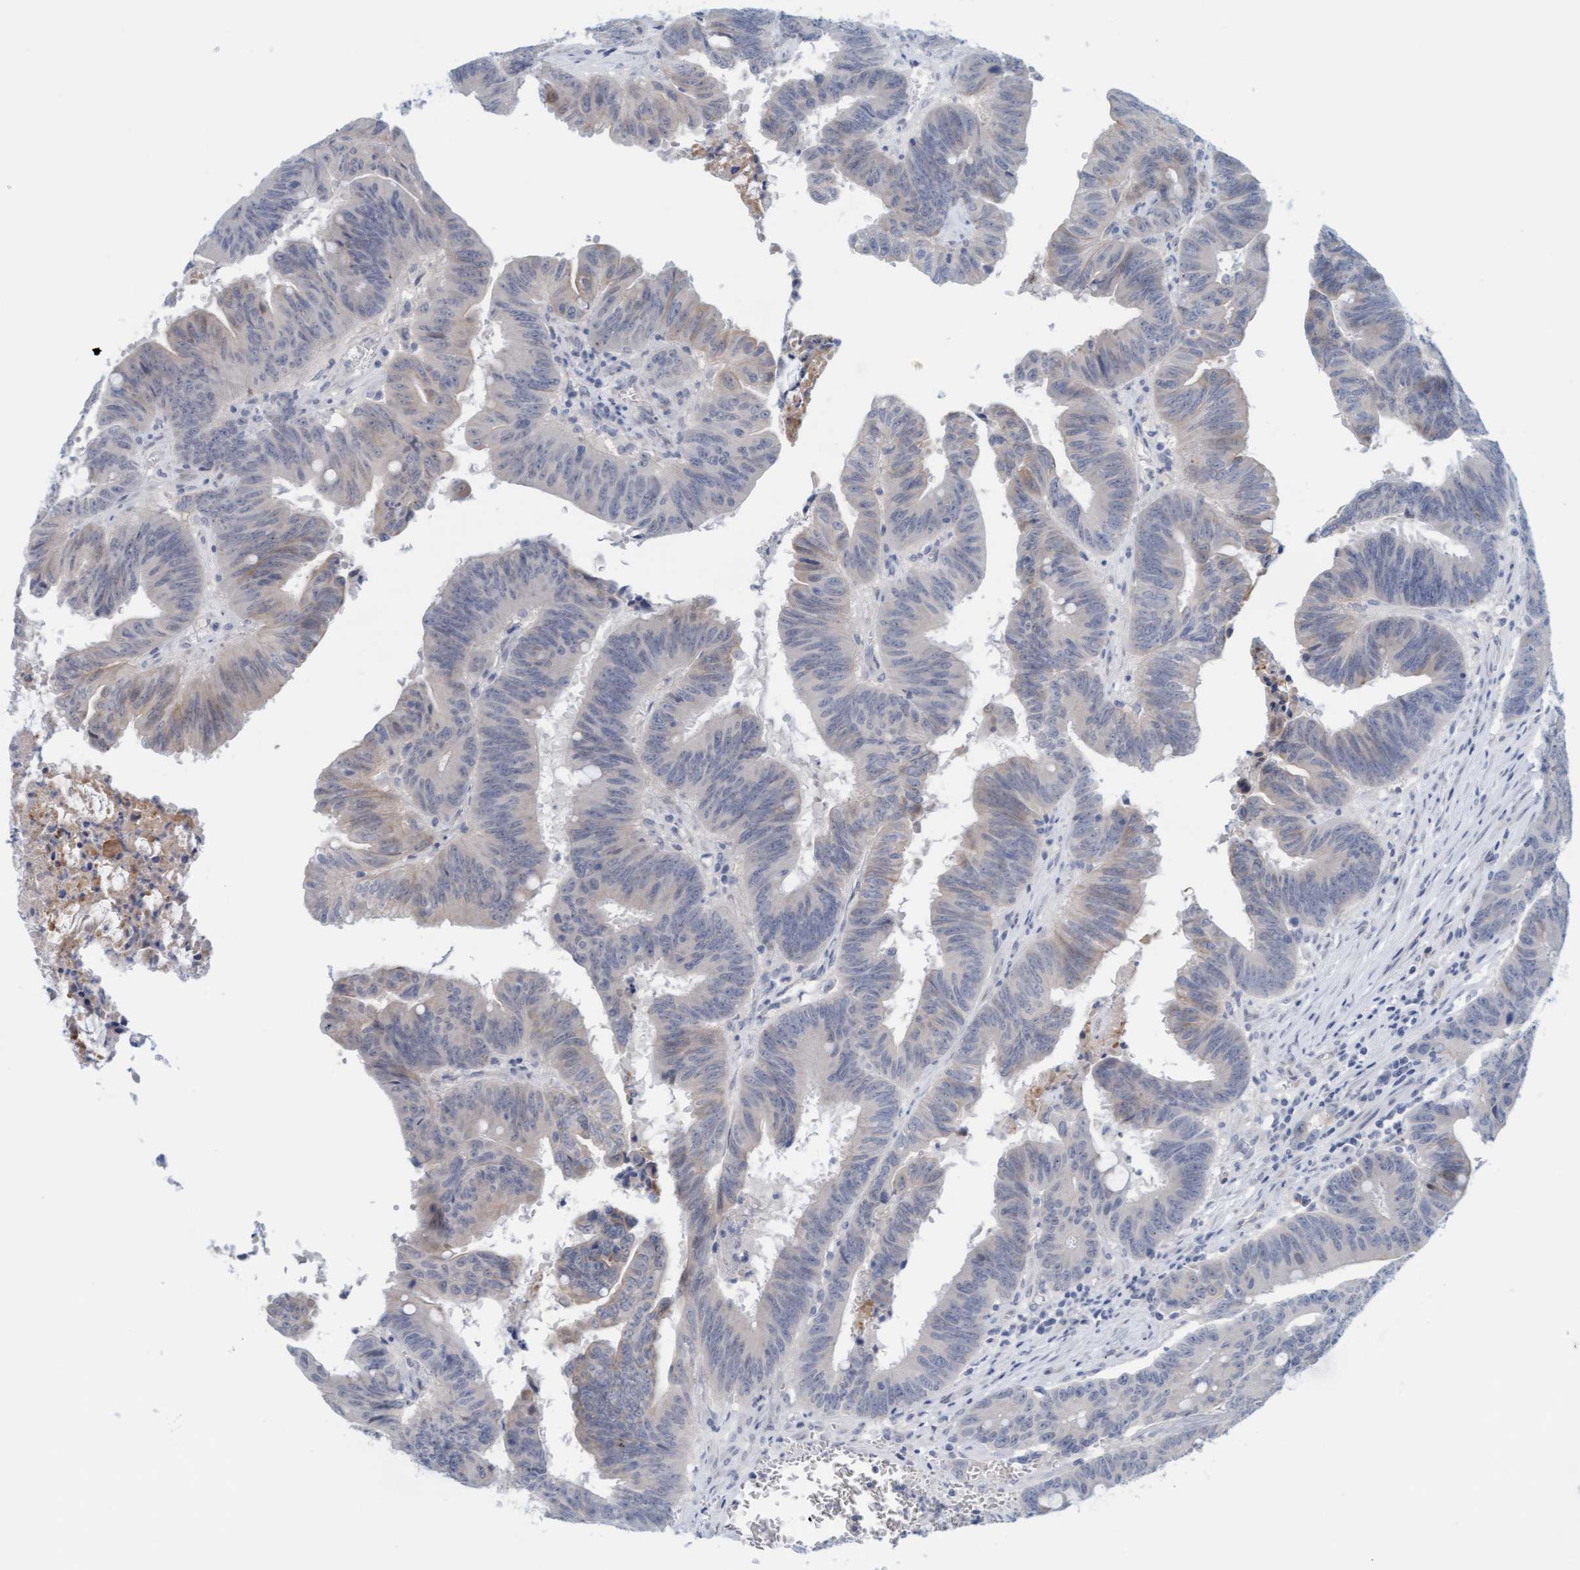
{"staining": {"intensity": "weak", "quantity": "<25%", "location": "cytoplasmic/membranous"}, "tissue": "colorectal cancer", "cell_type": "Tumor cells", "image_type": "cancer", "snomed": [{"axis": "morphology", "description": "Adenocarcinoma, NOS"}, {"axis": "topography", "description": "Colon"}], "caption": "Colorectal cancer was stained to show a protein in brown. There is no significant positivity in tumor cells. The staining was performed using DAB (3,3'-diaminobenzidine) to visualize the protein expression in brown, while the nuclei were stained in blue with hematoxylin (Magnification: 20x).", "gene": "CPA3", "patient": {"sex": "male", "age": 45}}